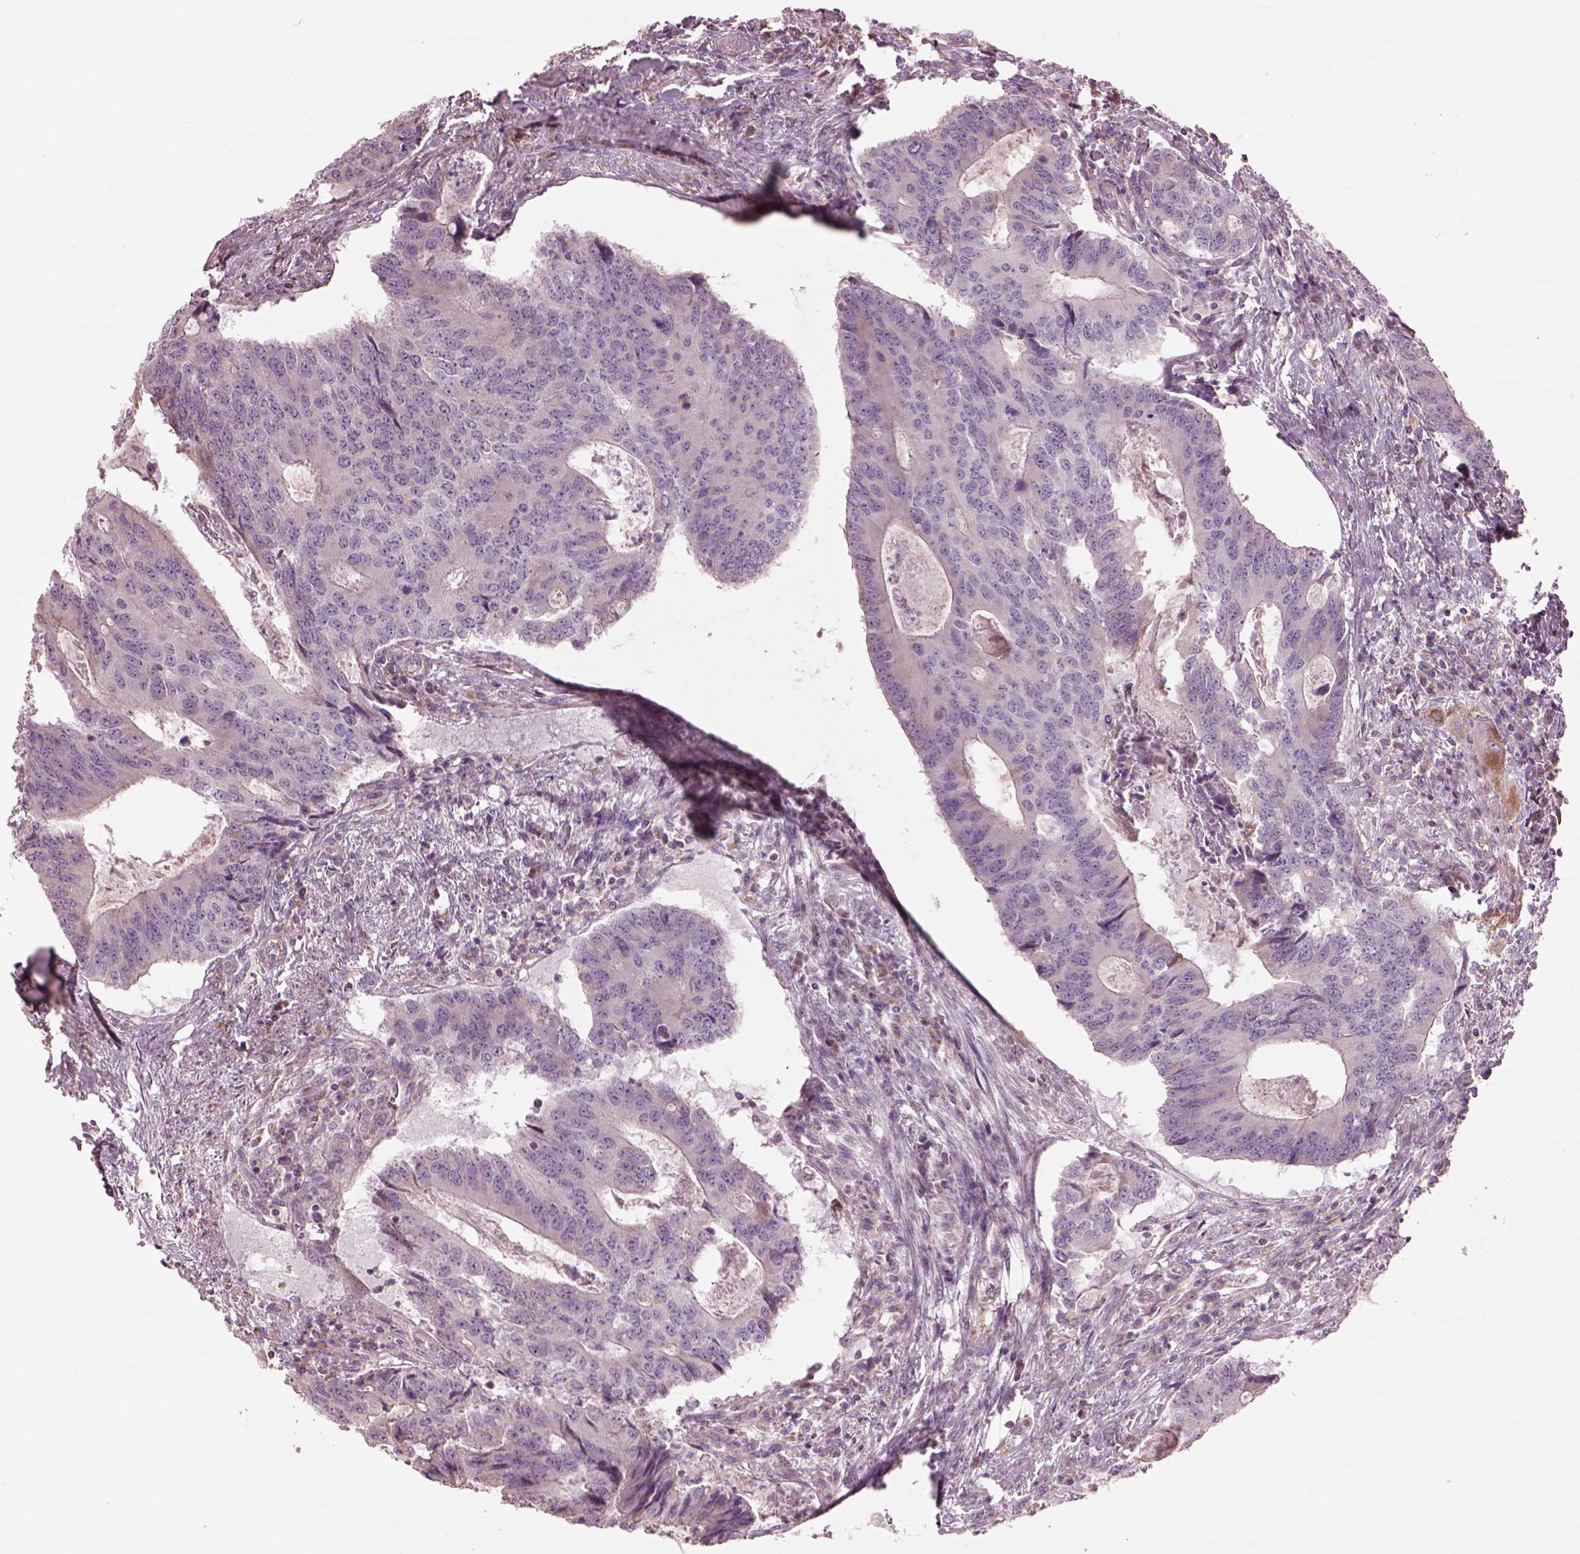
{"staining": {"intensity": "negative", "quantity": "none", "location": "none"}, "tissue": "colorectal cancer", "cell_type": "Tumor cells", "image_type": "cancer", "snomed": [{"axis": "morphology", "description": "Adenocarcinoma, NOS"}, {"axis": "topography", "description": "Colon"}], "caption": "Adenocarcinoma (colorectal) was stained to show a protein in brown. There is no significant expression in tumor cells.", "gene": "SPATA7", "patient": {"sex": "male", "age": 67}}